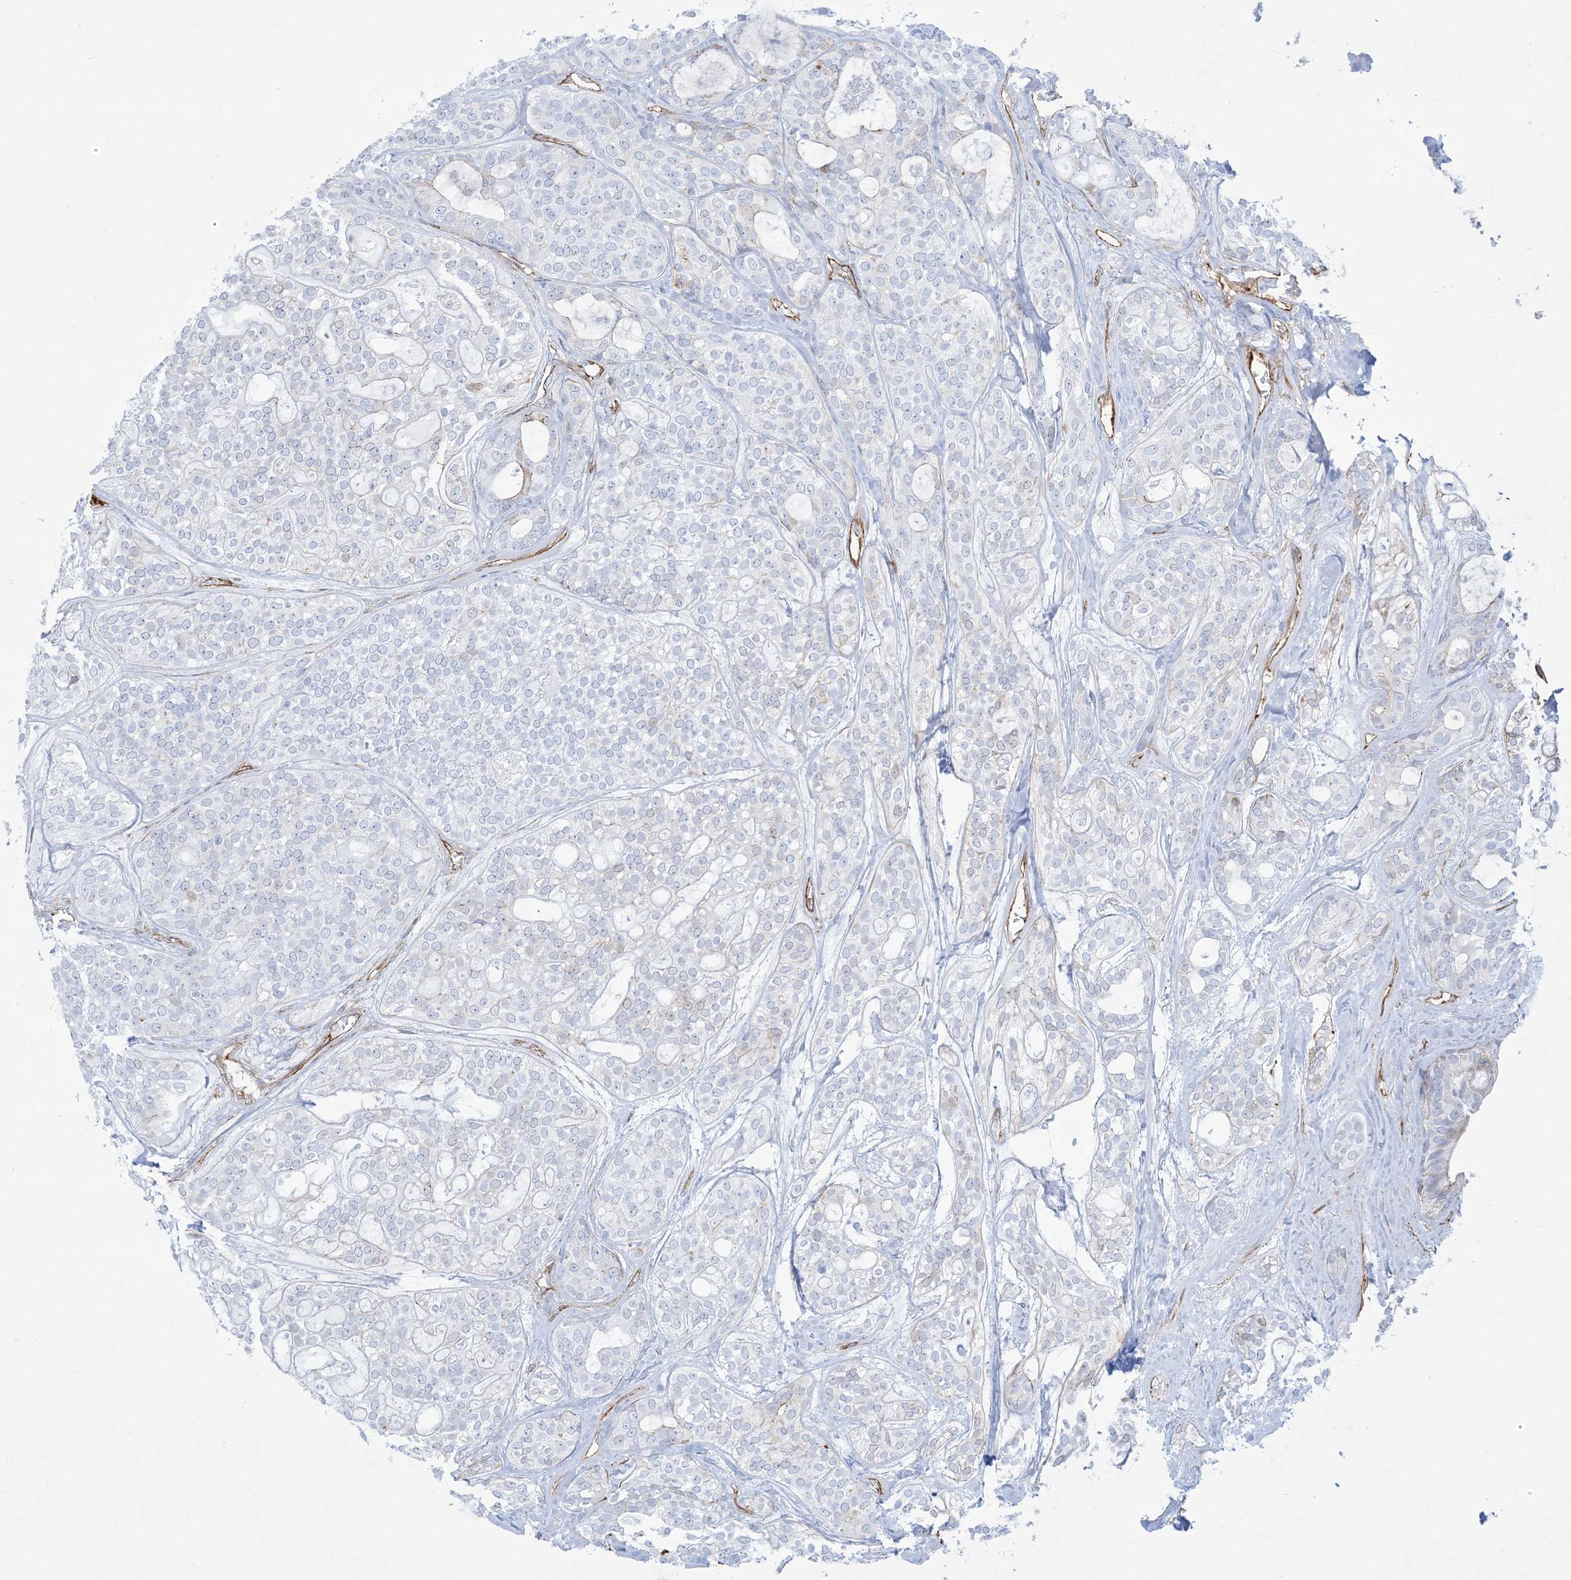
{"staining": {"intensity": "weak", "quantity": "<25%", "location": "cytoplasmic/membranous"}, "tissue": "head and neck cancer", "cell_type": "Tumor cells", "image_type": "cancer", "snomed": [{"axis": "morphology", "description": "Adenocarcinoma, NOS"}, {"axis": "topography", "description": "Head-Neck"}], "caption": "A high-resolution photomicrograph shows IHC staining of head and neck cancer, which shows no significant expression in tumor cells.", "gene": "B3GNT7", "patient": {"sex": "male", "age": 66}}